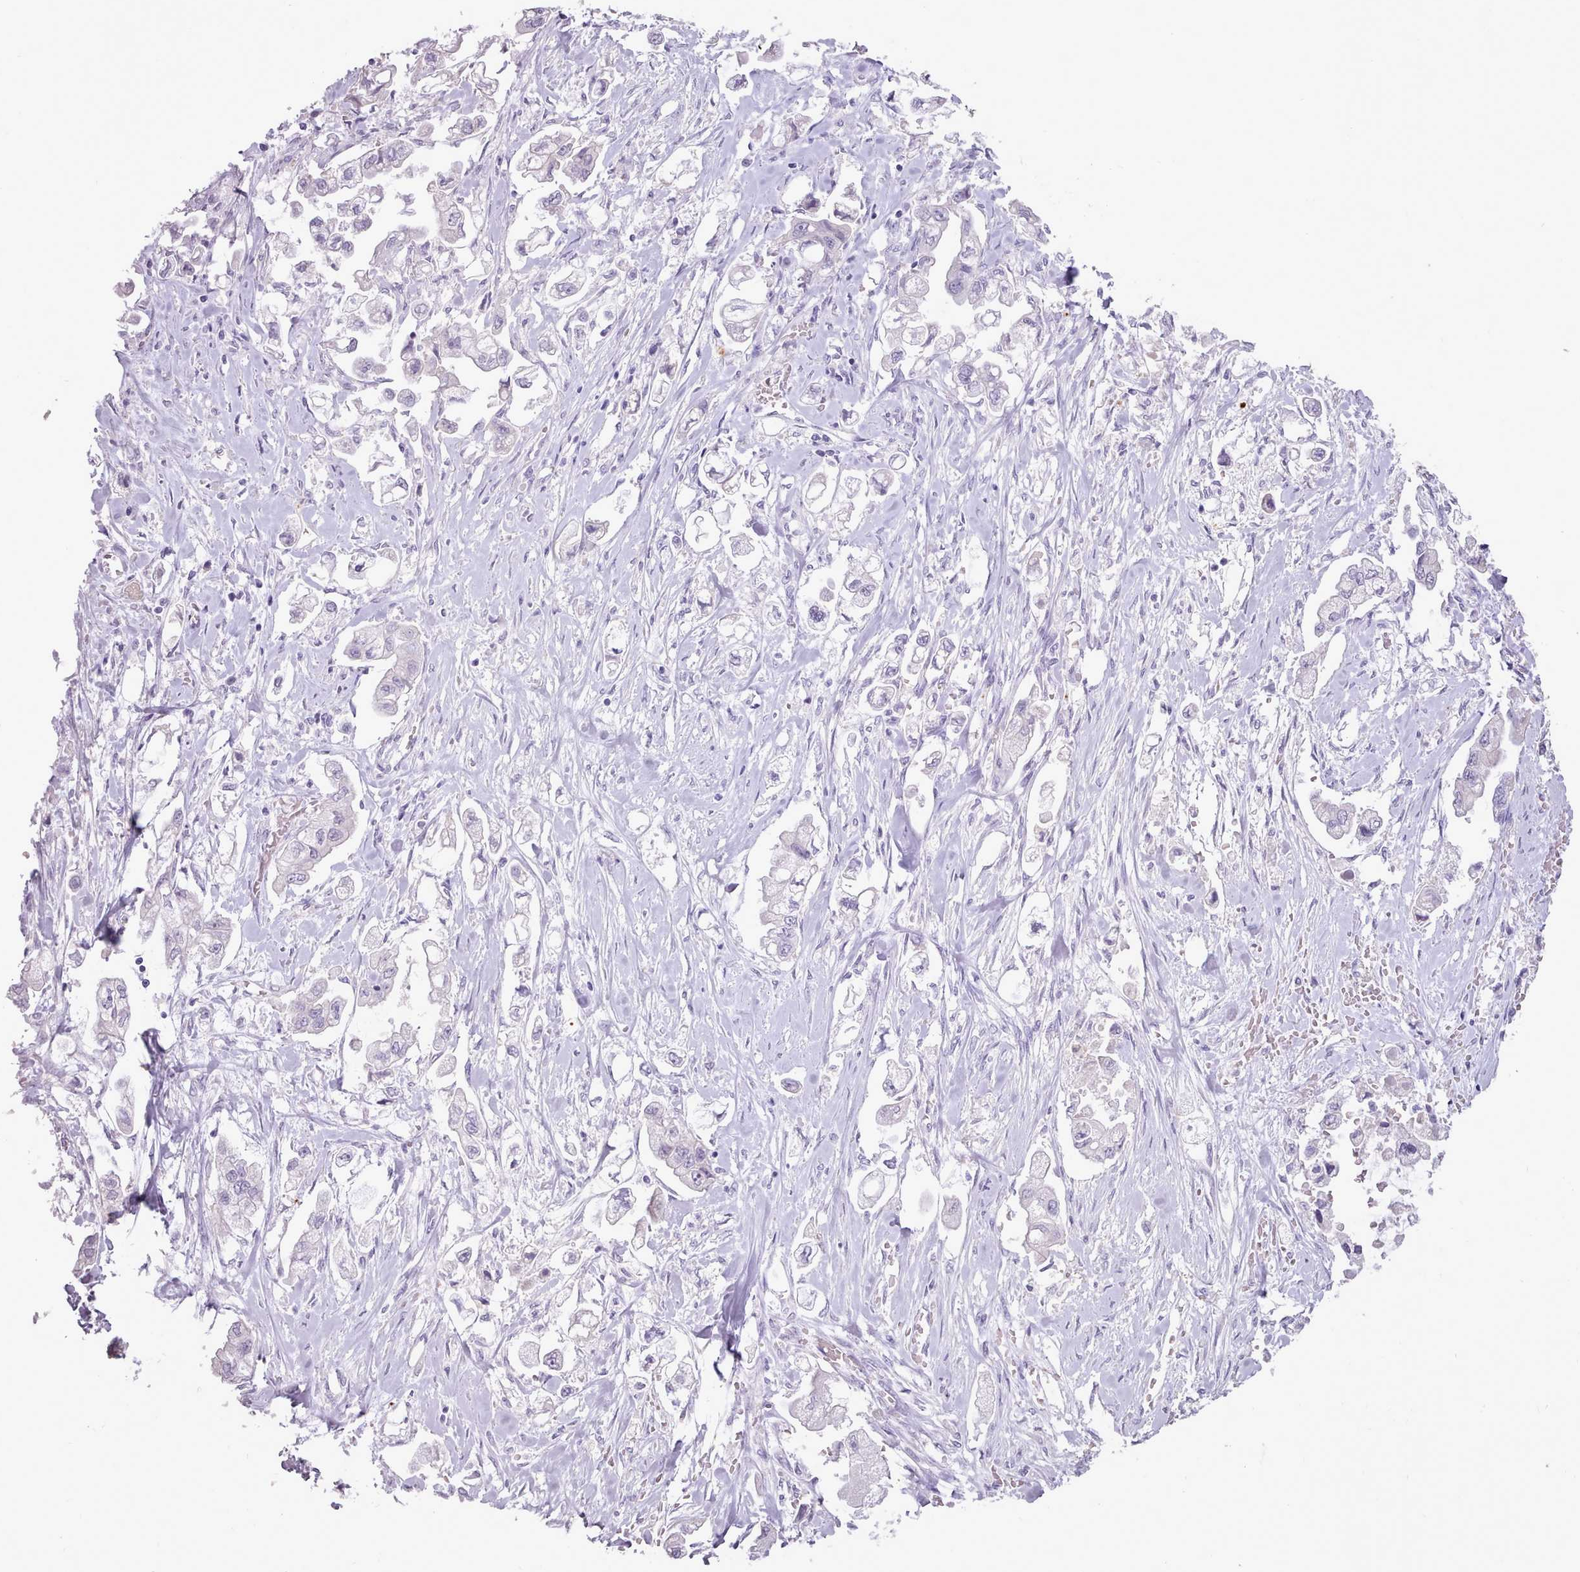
{"staining": {"intensity": "negative", "quantity": "none", "location": "none"}, "tissue": "stomach cancer", "cell_type": "Tumor cells", "image_type": "cancer", "snomed": [{"axis": "morphology", "description": "Adenocarcinoma, NOS"}, {"axis": "topography", "description": "Stomach"}], "caption": "The immunohistochemistry micrograph has no significant staining in tumor cells of adenocarcinoma (stomach) tissue. (Immunohistochemistry, brightfield microscopy, high magnification).", "gene": "ATRAID", "patient": {"sex": "male", "age": 62}}